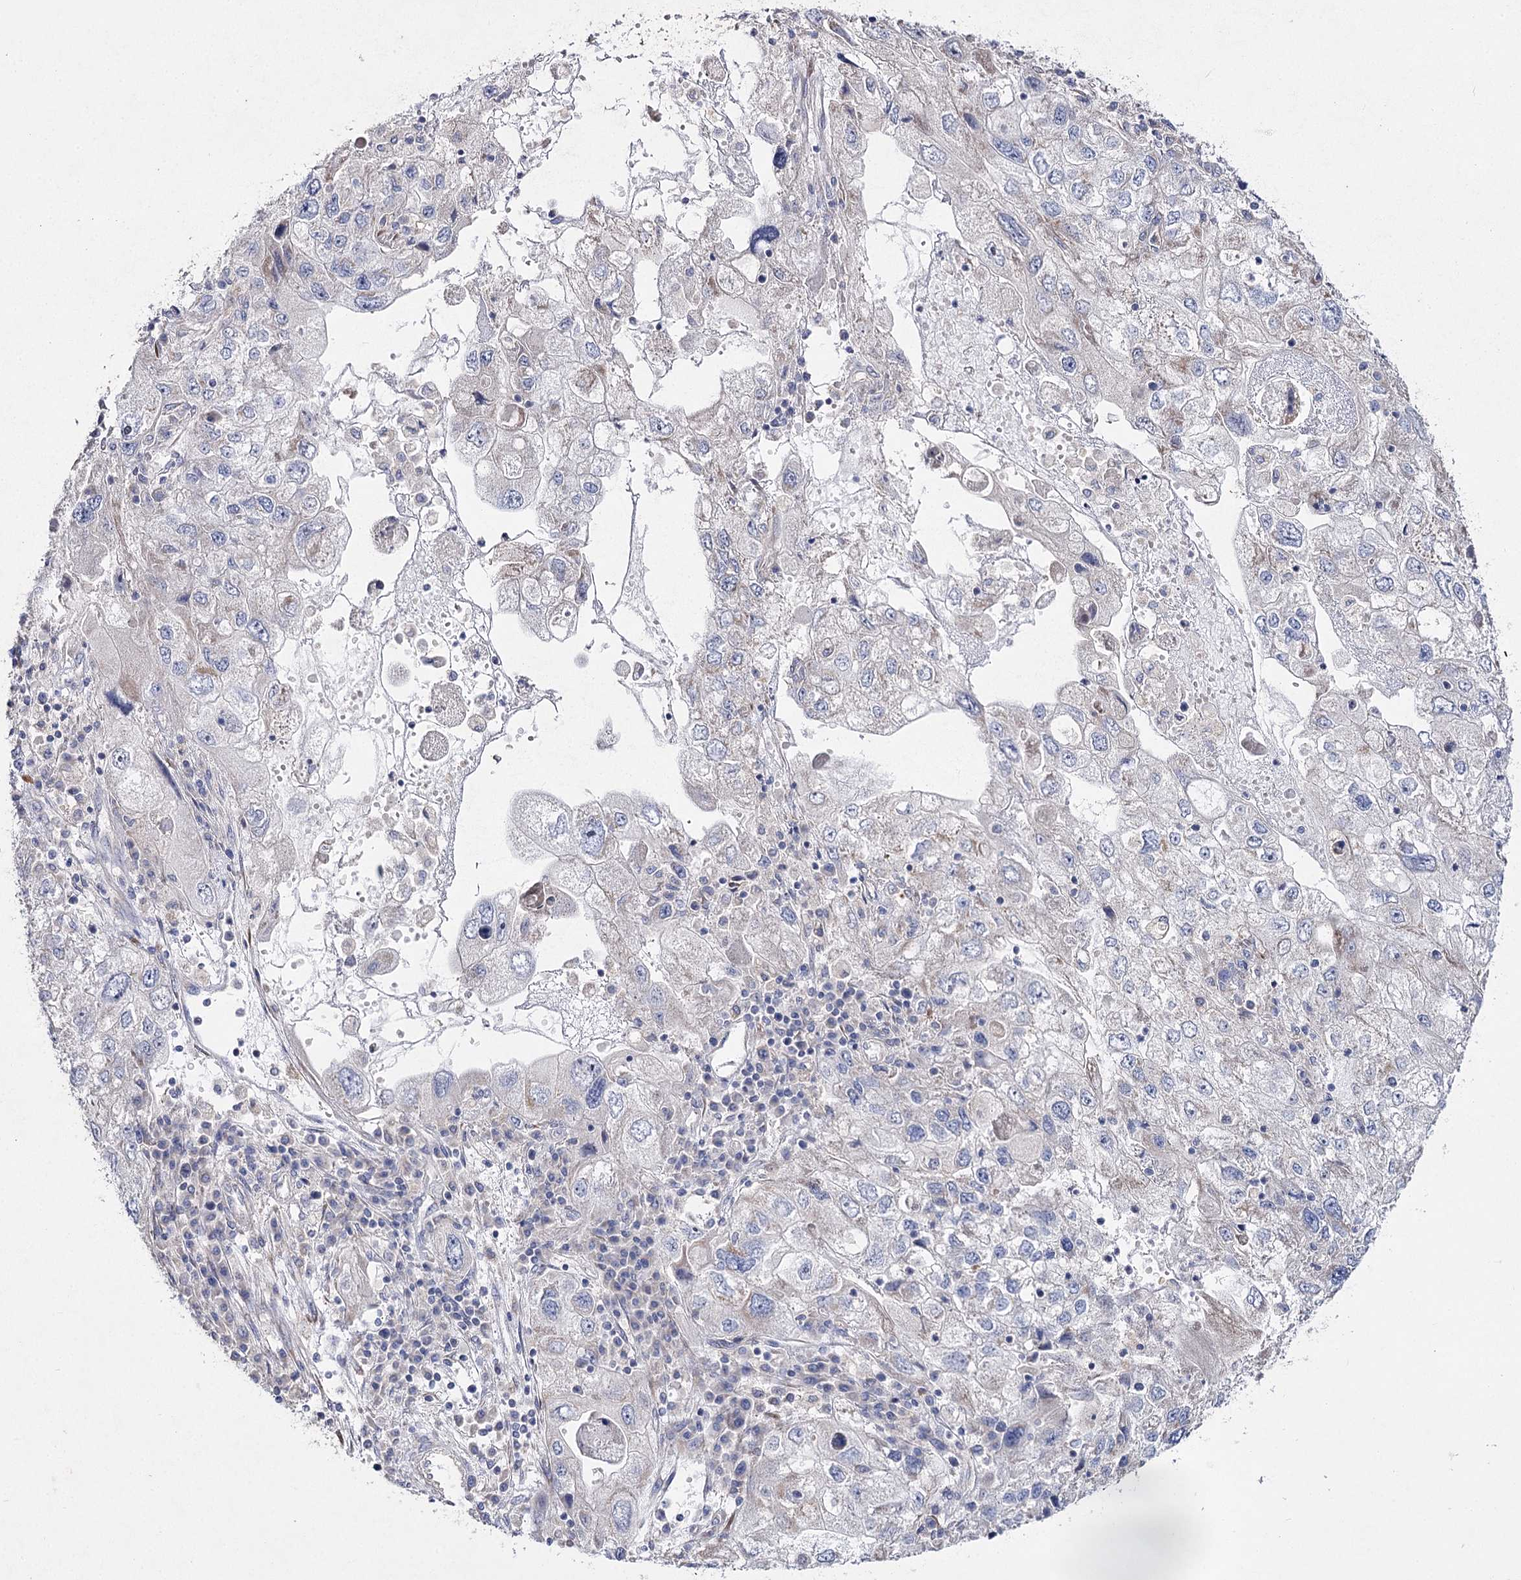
{"staining": {"intensity": "negative", "quantity": "none", "location": "none"}, "tissue": "endometrial cancer", "cell_type": "Tumor cells", "image_type": "cancer", "snomed": [{"axis": "morphology", "description": "Adenocarcinoma, NOS"}, {"axis": "topography", "description": "Endometrium"}], "caption": "This histopathology image is of endometrial cancer stained with IHC to label a protein in brown with the nuclei are counter-stained blue. There is no expression in tumor cells.", "gene": "TMEM187", "patient": {"sex": "female", "age": 49}}